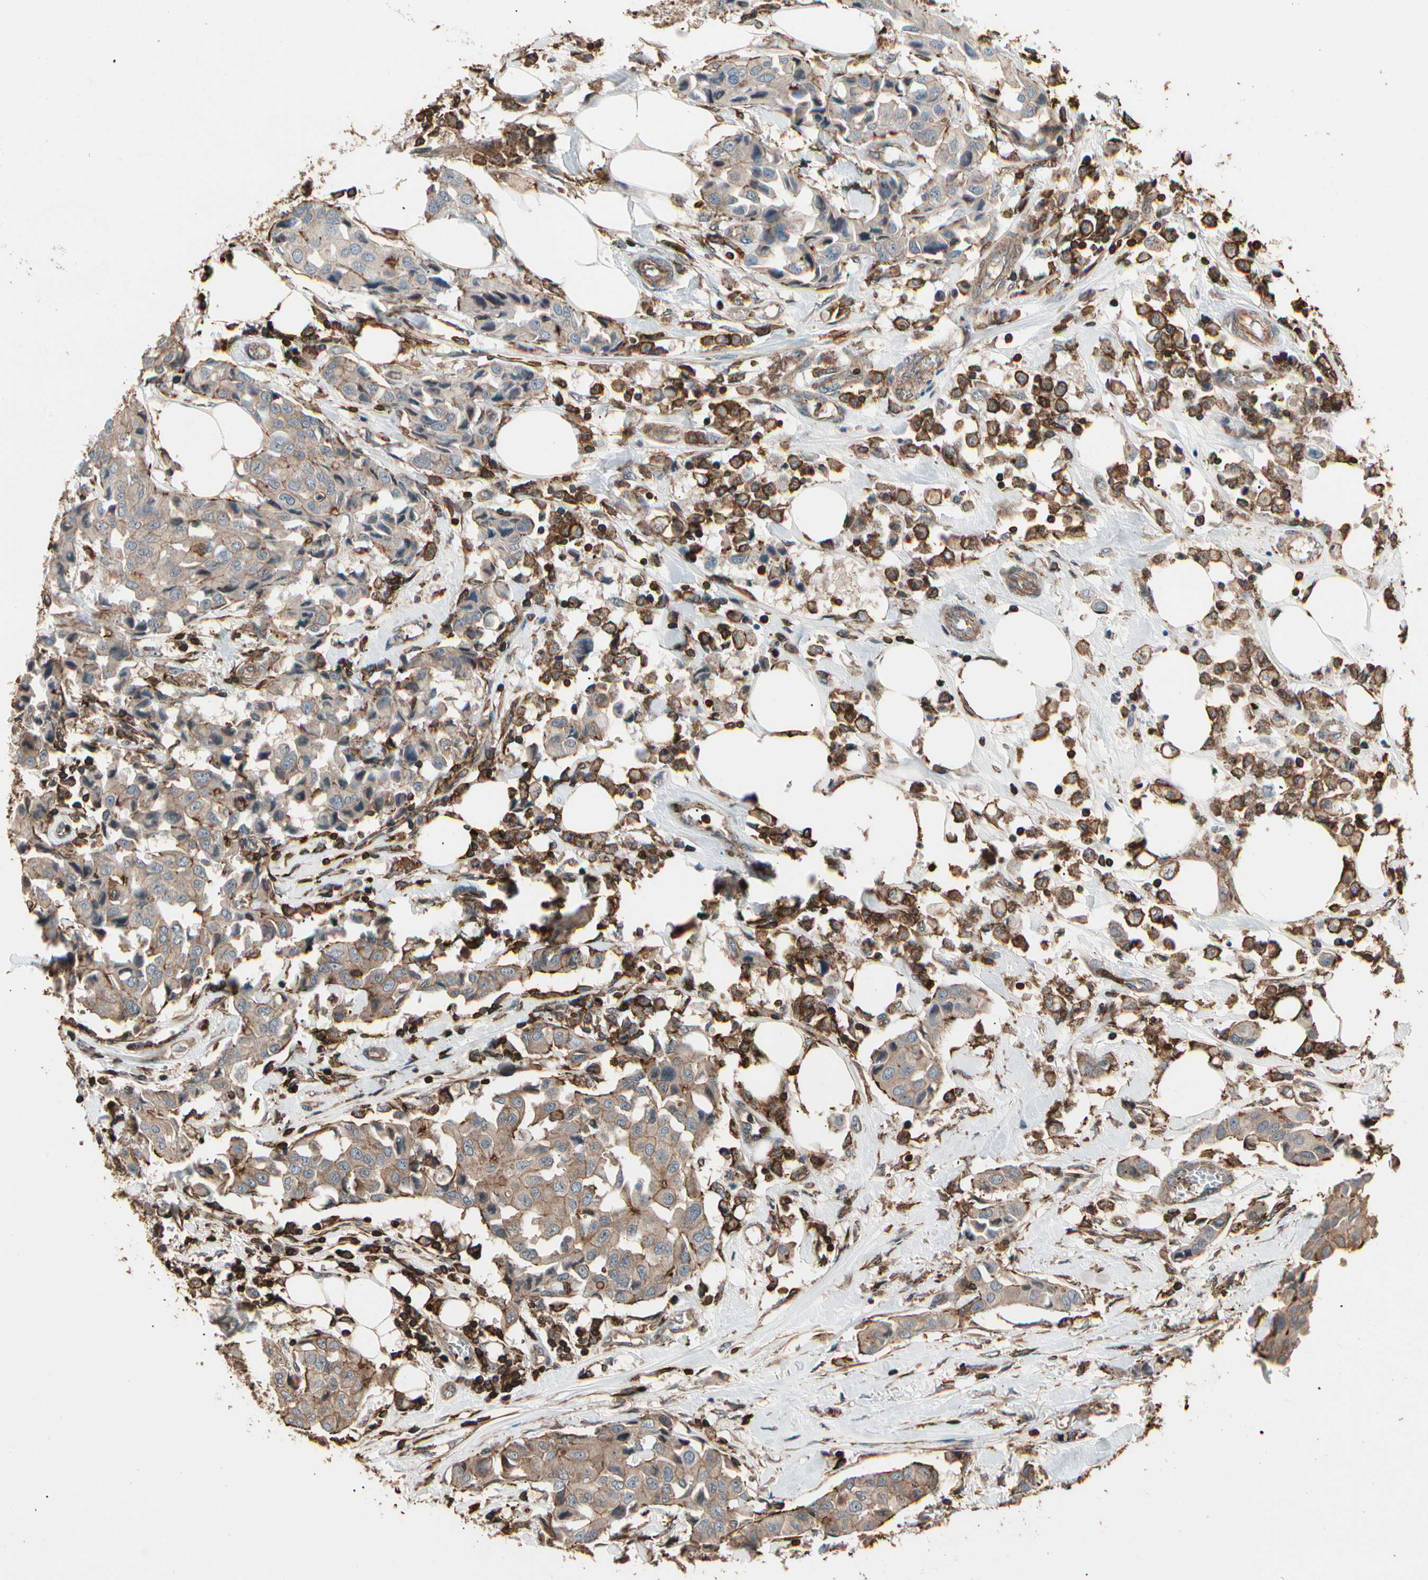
{"staining": {"intensity": "weak", "quantity": ">75%", "location": "cytoplasmic/membranous"}, "tissue": "breast cancer", "cell_type": "Tumor cells", "image_type": "cancer", "snomed": [{"axis": "morphology", "description": "Duct carcinoma"}, {"axis": "topography", "description": "Breast"}], "caption": "IHC (DAB) staining of human breast invasive ductal carcinoma exhibits weak cytoplasmic/membranous protein positivity in about >75% of tumor cells.", "gene": "MAPK13", "patient": {"sex": "female", "age": 80}}